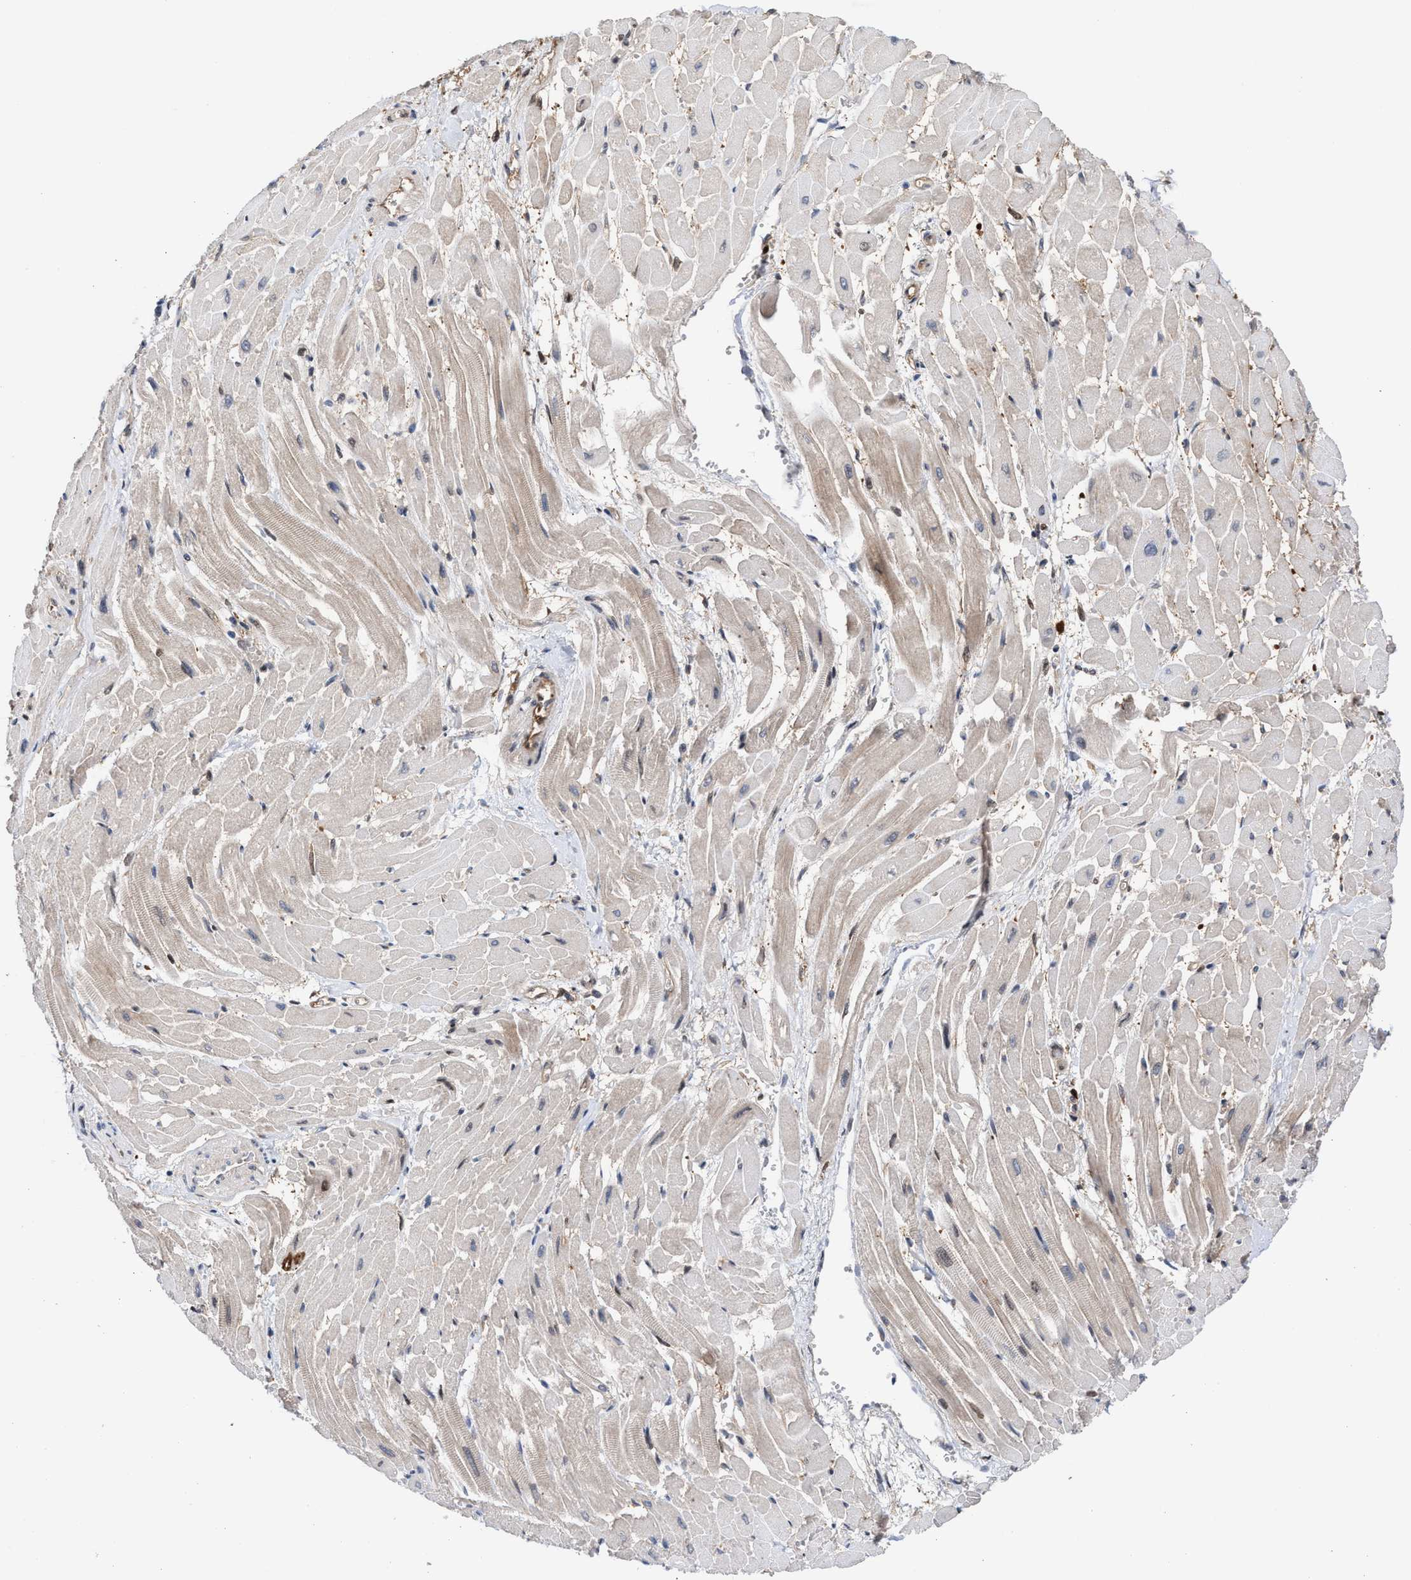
{"staining": {"intensity": "weak", "quantity": "<25%", "location": "cytoplasmic/membranous"}, "tissue": "heart muscle", "cell_type": "Cardiomyocytes", "image_type": "normal", "snomed": [{"axis": "morphology", "description": "Normal tissue, NOS"}, {"axis": "topography", "description": "Heart"}], "caption": "Micrograph shows no significant protein expression in cardiomyocytes of benign heart muscle. (DAB (3,3'-diaminobenzidine) IHC, high magnification).", "gene": "TP53I3", "patient": {"sex": "male", "age": 45}}